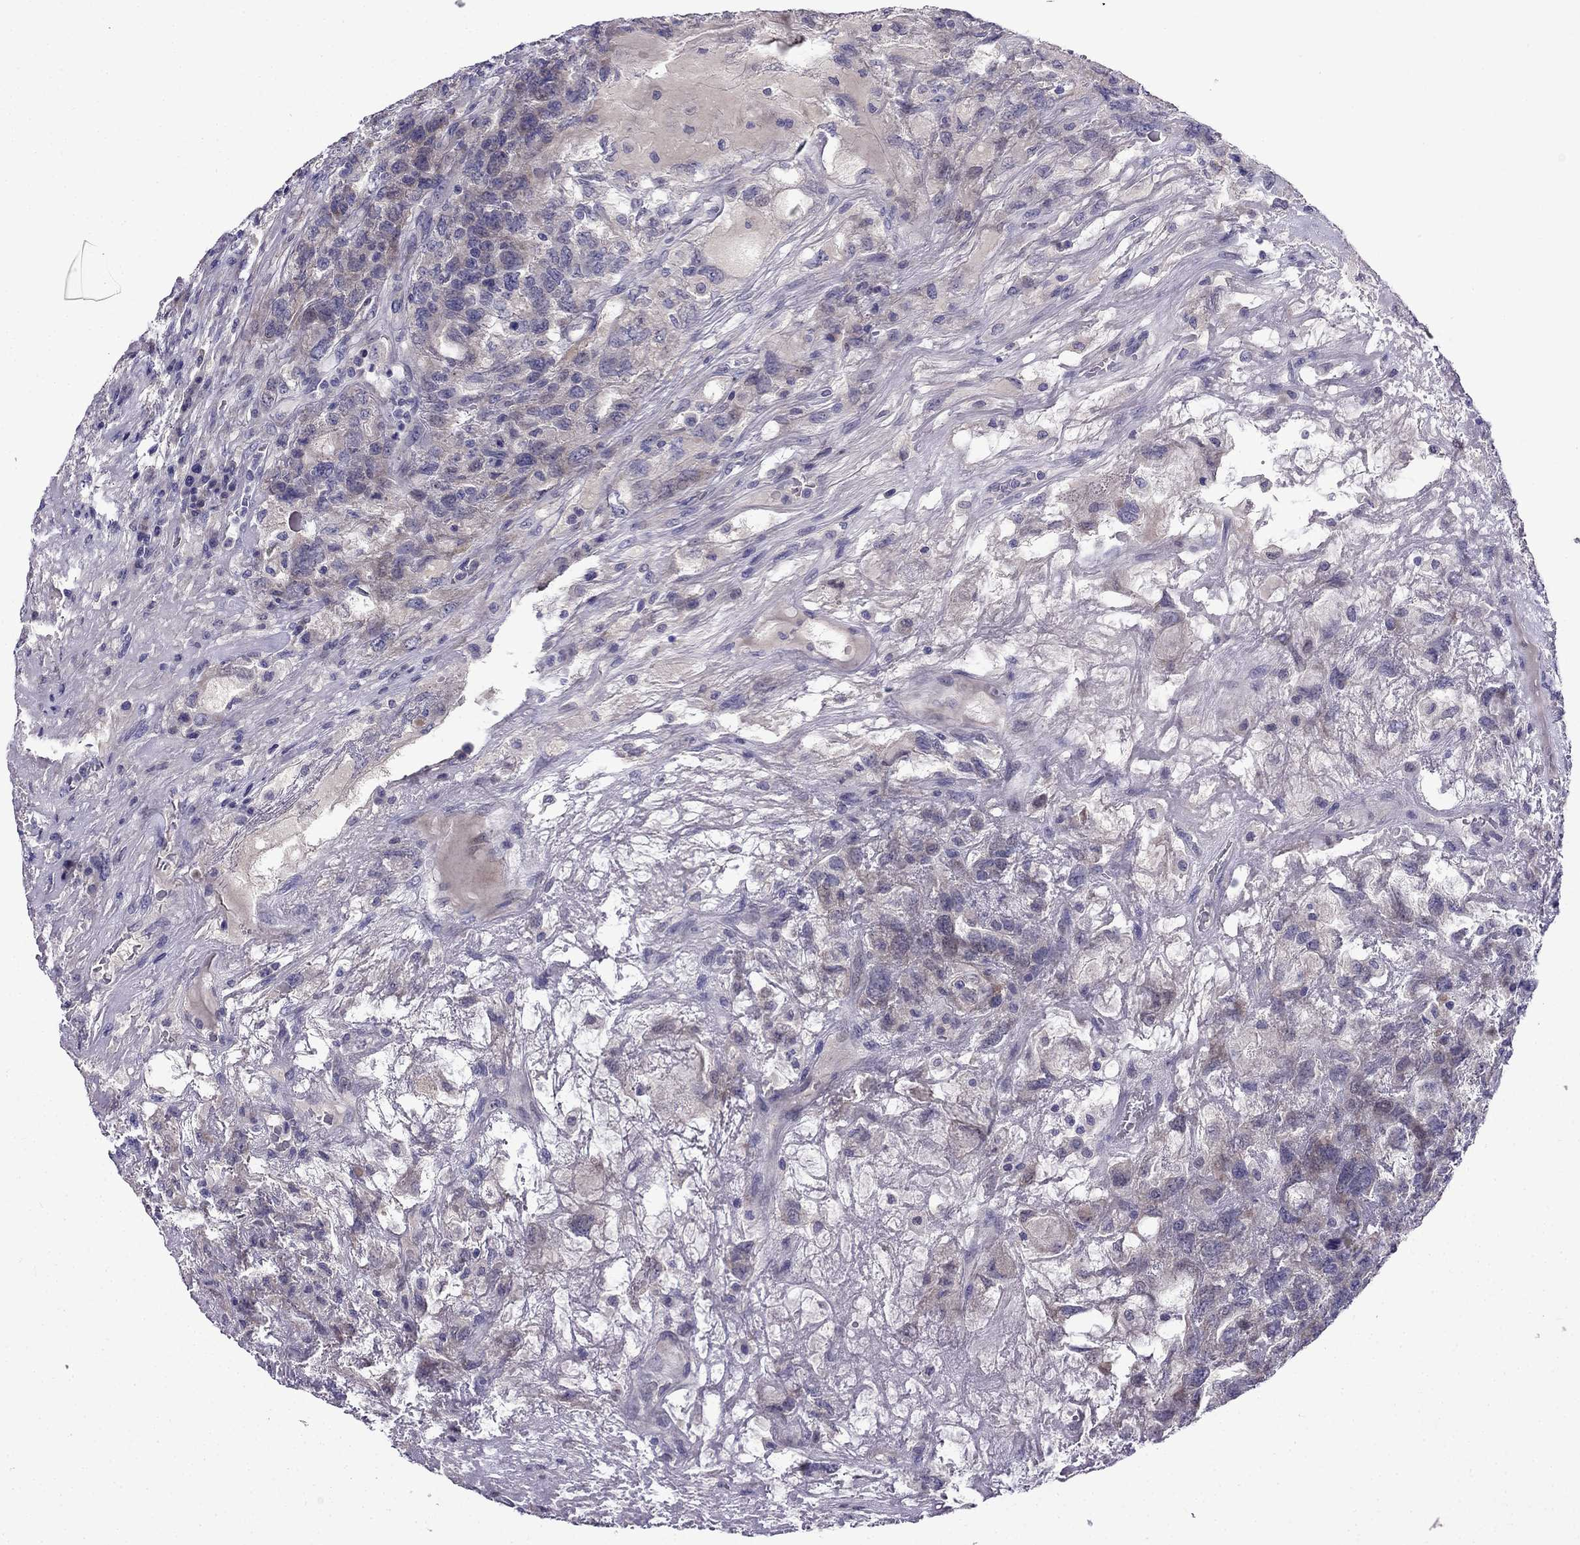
{"staining": {"intensity": "weak", "quantity": "<25%", "location": "cytoplasmic/membranous"}, "tissue": "testis cancer", "cell_type": "Tumor cells", "image_type": "cancer", "snomed": [{"axis": "morphology", "description": "Seminoma, NOS"}, {"axis": "topography", "description": "Testis"}], "caption": "Image shows no protein positivity in tumor cells of testis seminoma tissue.", "gene": "PI16", "patient": {"sex": "male", "age": 52}}